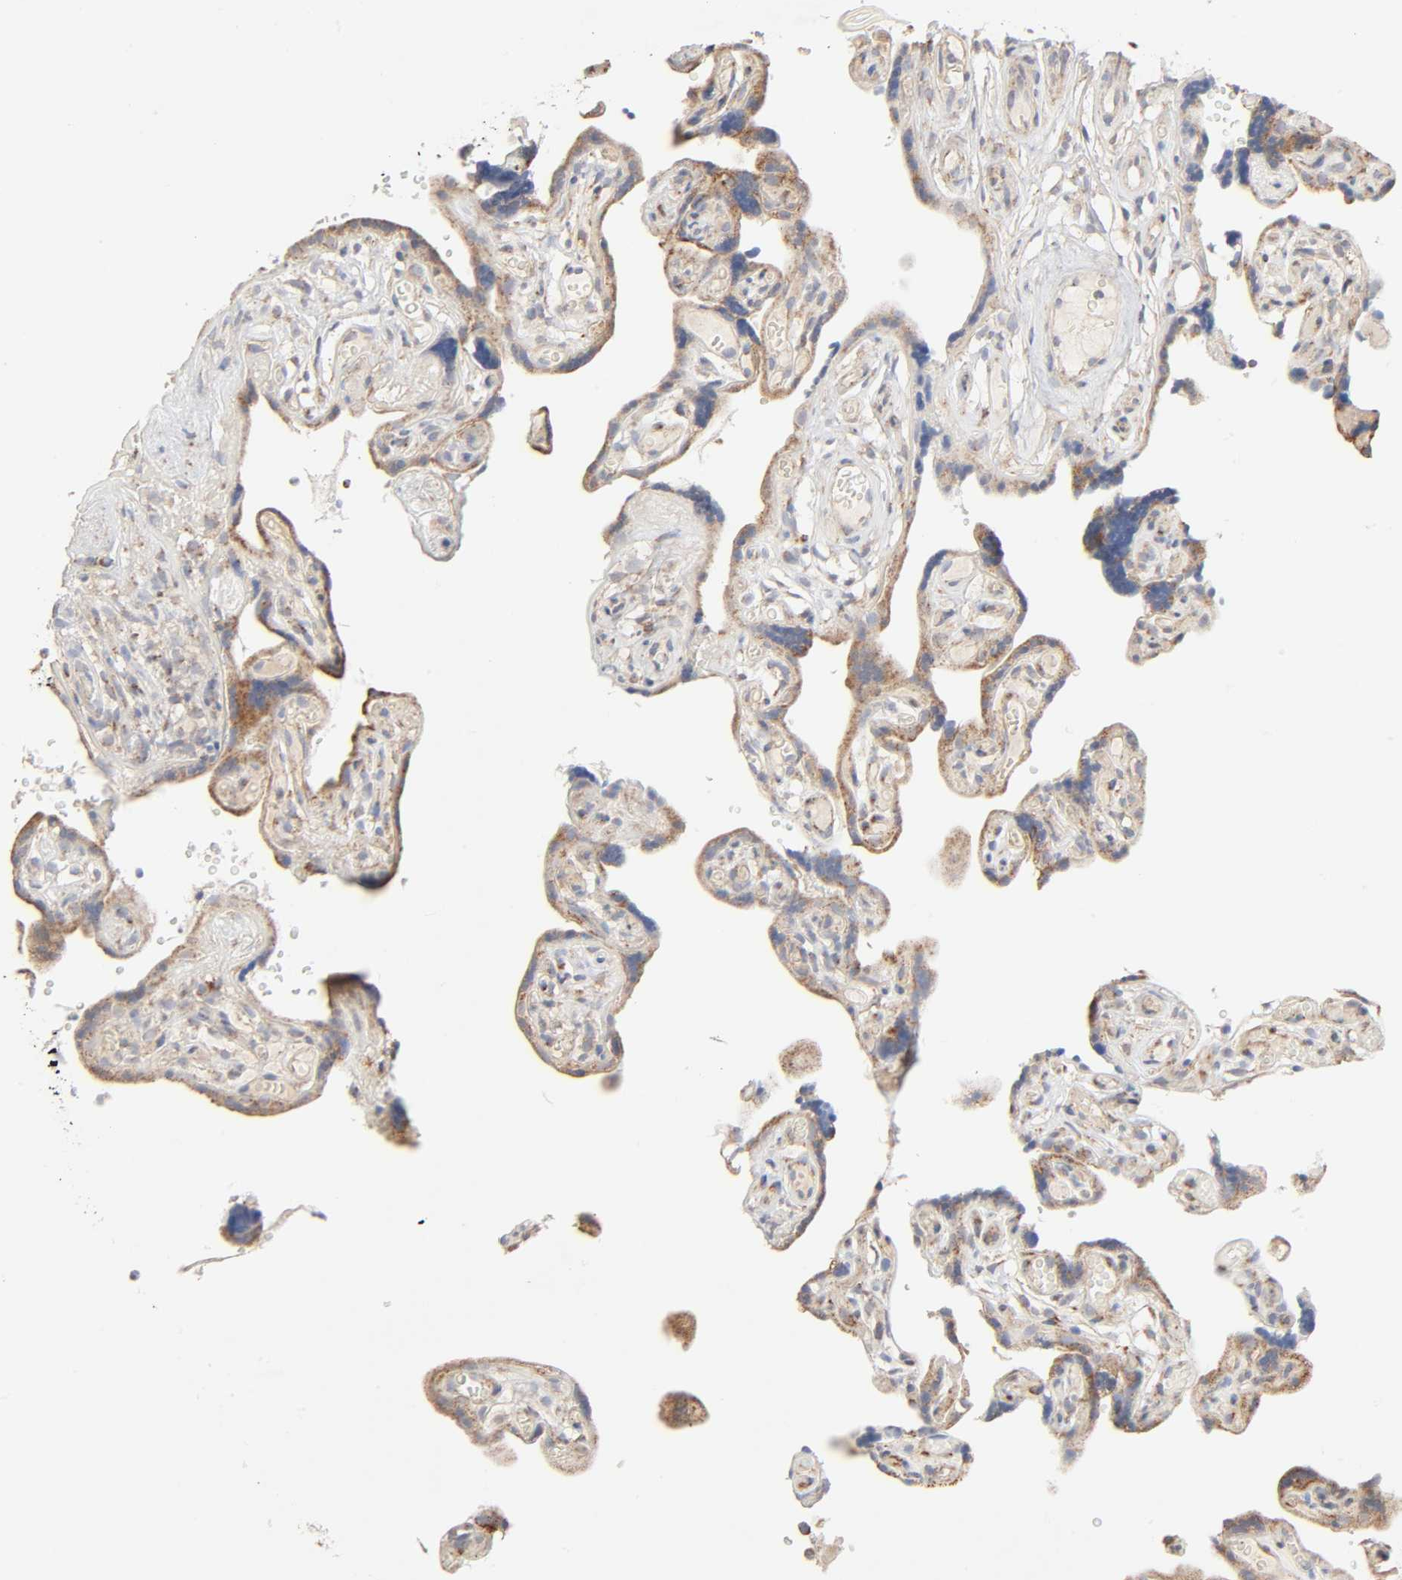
{"staining": {"intensity": "moderate", "quantity": ">75%", "location": "cytoplasmic/membranous"}, "tissue": "placenta", "cell_type": "Trophoblastic cells", "image_type": "normal", "snomed": [{"axis": "morphology", "description": "Normal tissue, NOS"}, {"axis": "topography", "description": "Placenta"}], "caption": "Immunohistochemical staining of unremarkable placenta reveals >75% levels of moderate cytoplasmic/membranous protein staining in about >75% of trophoblastic cells.", "gene": "SYT16", "patient": {"sex": "female", "age": 30}}